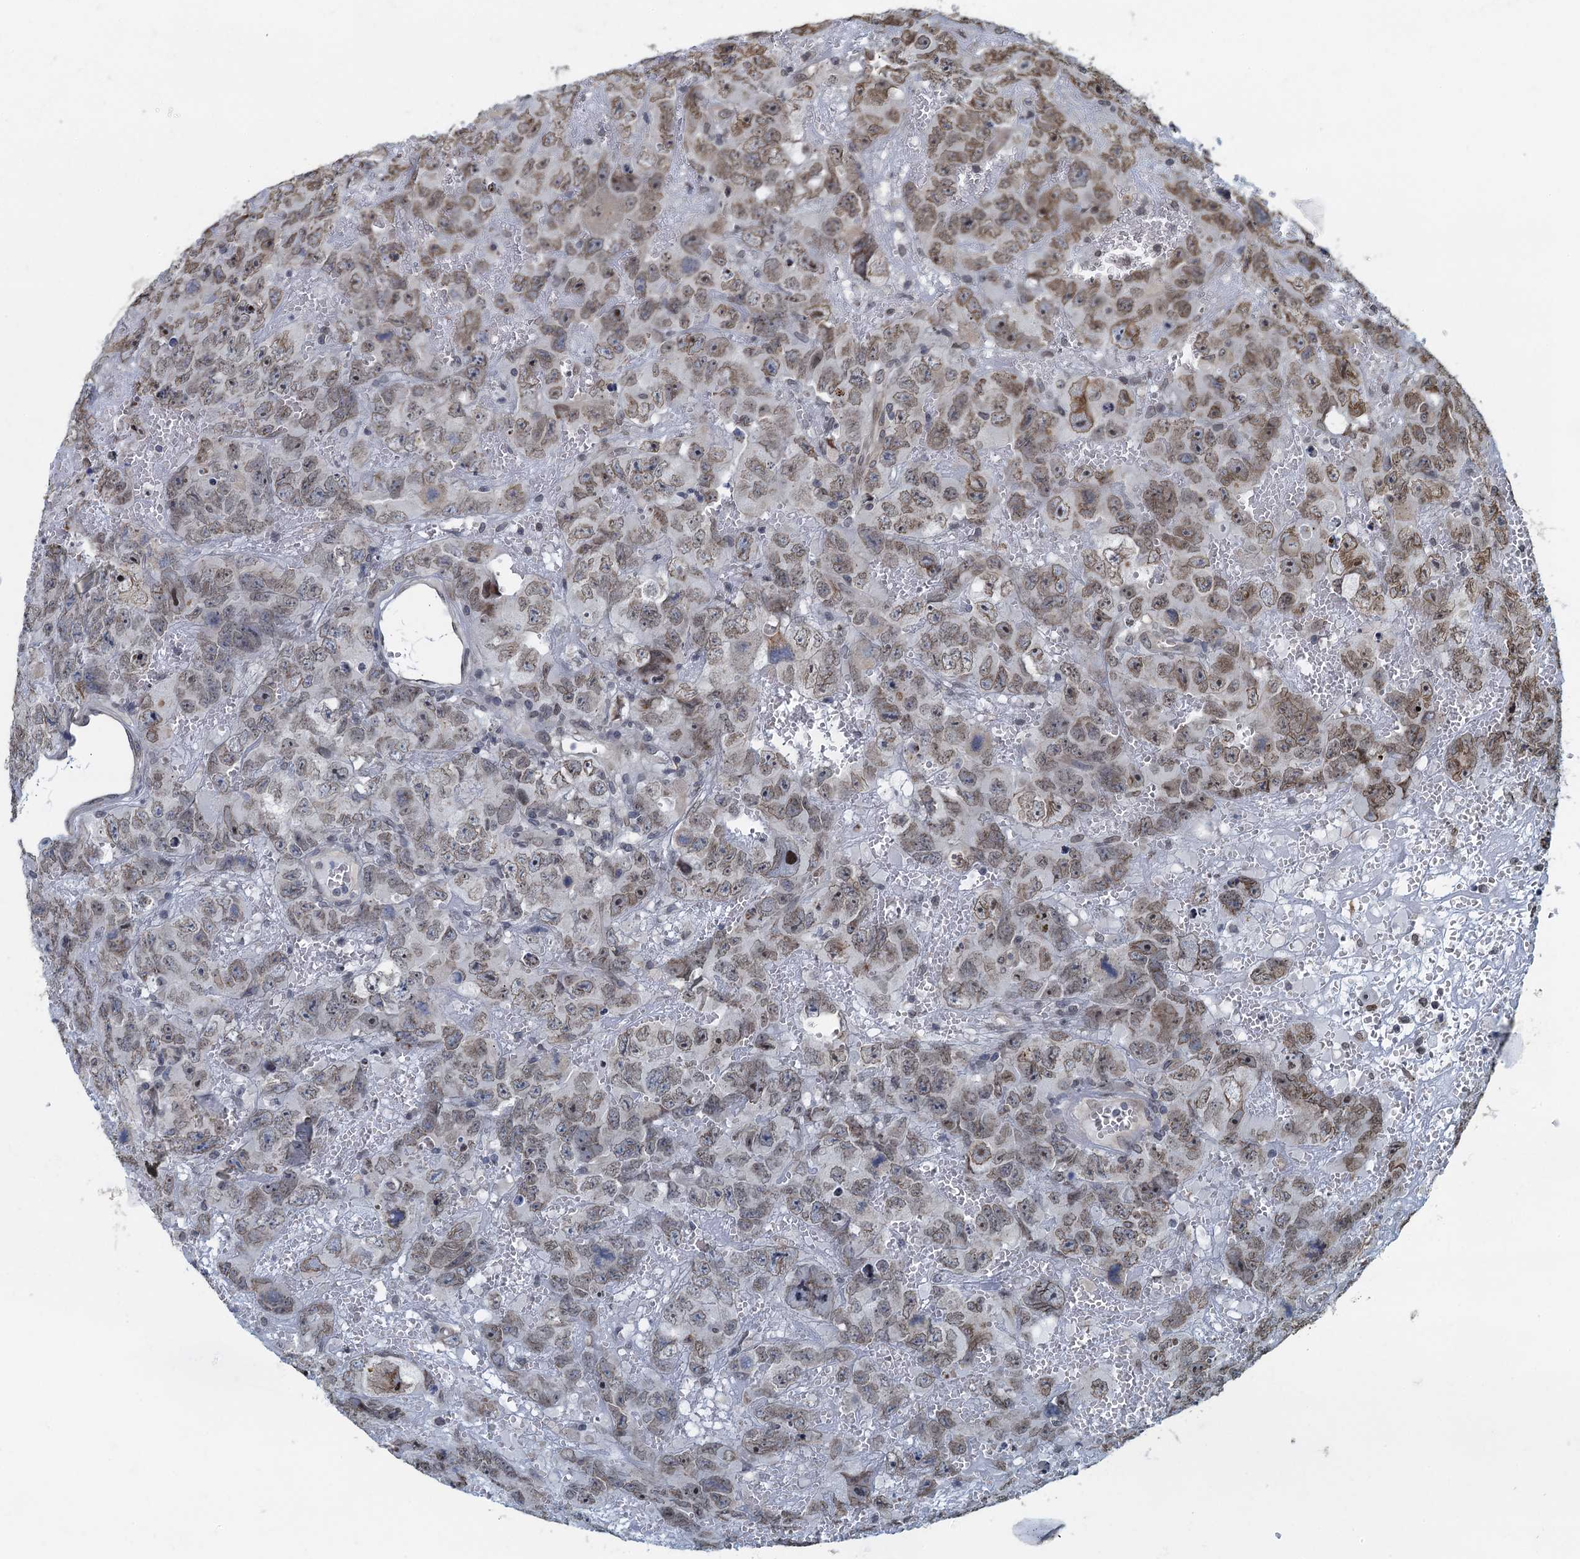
{"staining": {"intensity": "weak", "quantity": ">75%", "location": "cytoplasmic/membranous,nuclear"}, "tissue": "testis cancer", "cell_type": "Tumor cells", "image_type": "cancer", "snomed": [{"axis": "morphology", "description": "Carcinoma, Embryonal, NOS"}, {"axis": "topography", "description": "Testis"}], "caption": "High-magnification brightfield microscopy of embryonal carcinoma (testis) stained with DAB (brown) and counterstained with hematoxylin (blue). tumor cells exhibit weak cytoplasmic/membranous and nuclear expression is identified in about>75% of cells.", "gene": "CCDC34", "patient": {"sex": "male", "age": 45}}